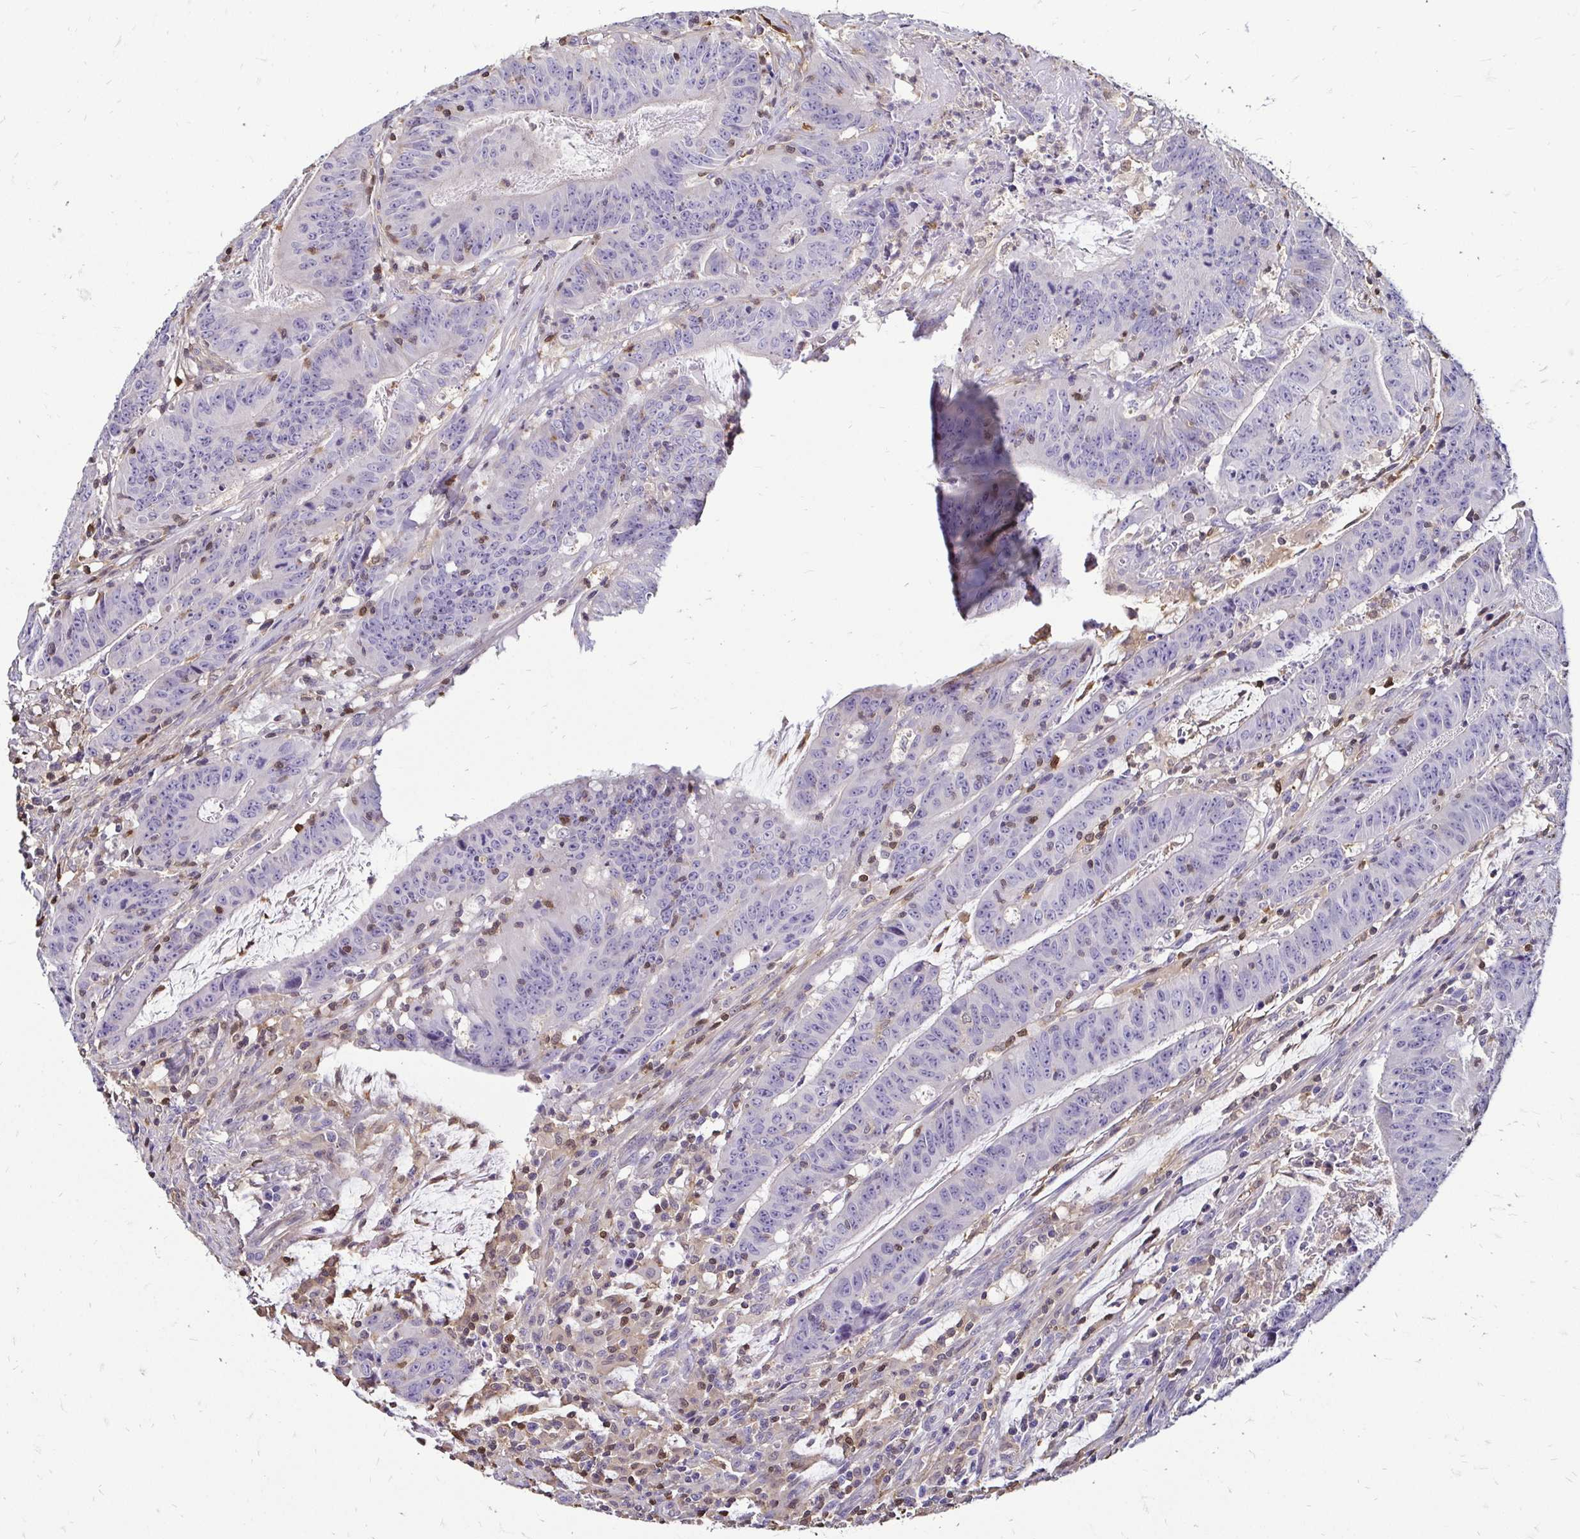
{"staining": {"intensity": "negative", "quantity": "none", "location": "none"}, "tissue": "colorectal cancer", "cell_type": "Tumor cells", "image_type": "cancer", "snomed": [{"axis": "morphology", "description": "Adenocarcinoma, NOS"}, {"axis": "topography", "description": "Colon"}], "caption": "Human colorectal cancer stained for a protein using IHC reveals no expression in tumor cells.", "gene": "ZFP1", "patient": {"sex": "male", "age": 33}}